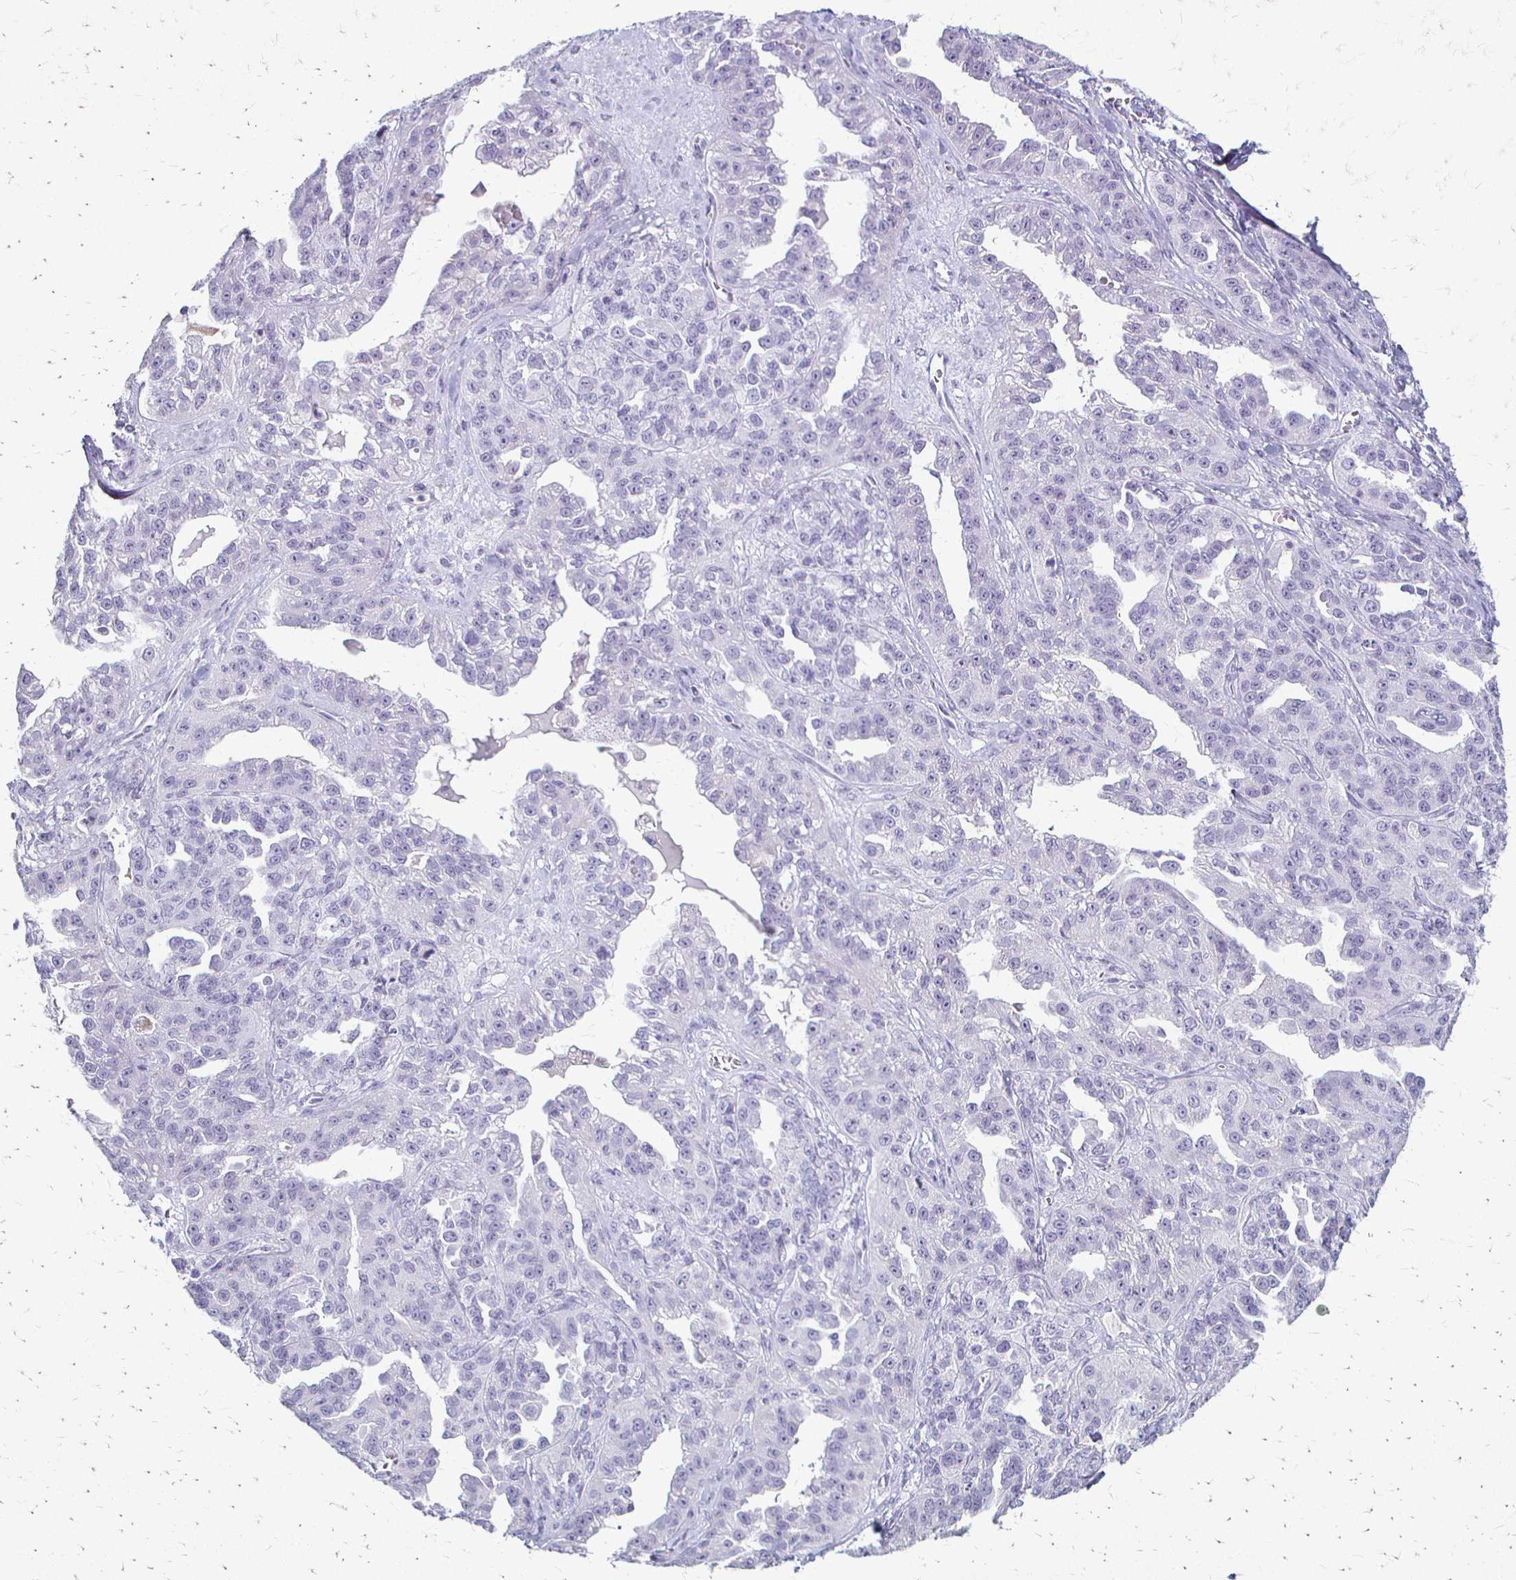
{"staining": {"intensity": "negative", "quantity": "none", "location": "none"}, "tissue": "ovarian cancer", "cell_type": "Tumor cells", "image_type": "cancer", "snomed": [{"axis": "morphology", "description": "Cystadenocarcinoma, serous, NOS"}, {"axis": "topography", "description": "Ovary"}], "caption": "This is a micrograph of immunohistochemistry staining of serous cystadenocarcinoma (ovarian), which shows no staining in tumor cells.", "gene": "ACP5", "patient": {"sex": "female", "age": 75}}